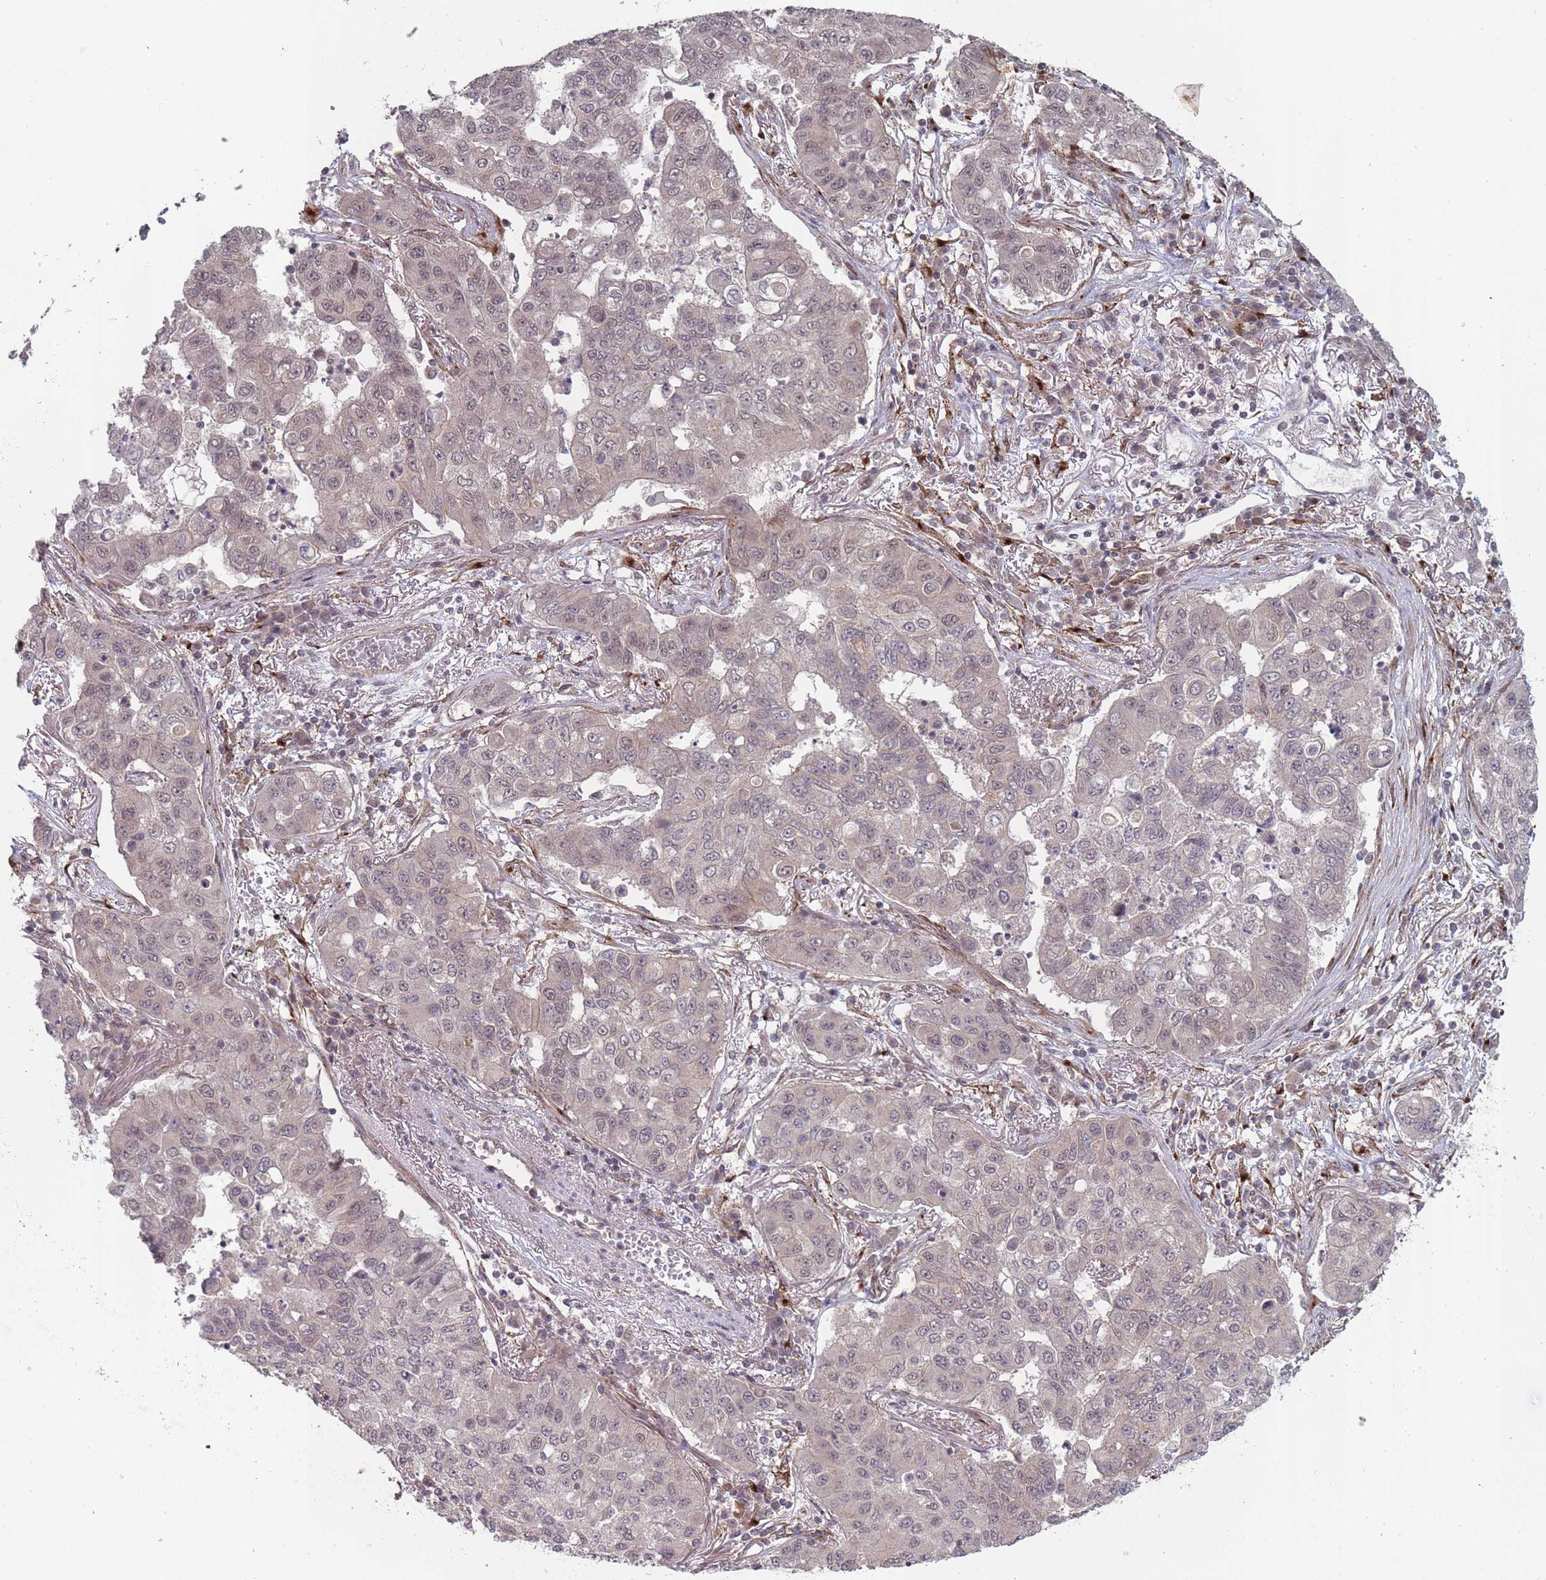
{"staining": {"intensity": "weak", "quantity": "25%-75%", "location": "cytoplasmic/membranous,nuclear"}, "tissue": "lung cancer", "cell_type": "Tumor cells", "image_type": "cancer", "snomed": [{"axis": "morphology", "description": "Squamous cell carcinoma, NOS"}, {"axis": "topography", "description": "Lung"}], "caption": "The image exhibits immunohistochemical staining of squamous cell carcinoma (lung). There is weak cytoplasmic/membranous and nuclear expression is appreciated in approximately 25%-75% of tumor cells.", "gene": "CNTRL", "patient": {"sex": "male", "age": 74}}